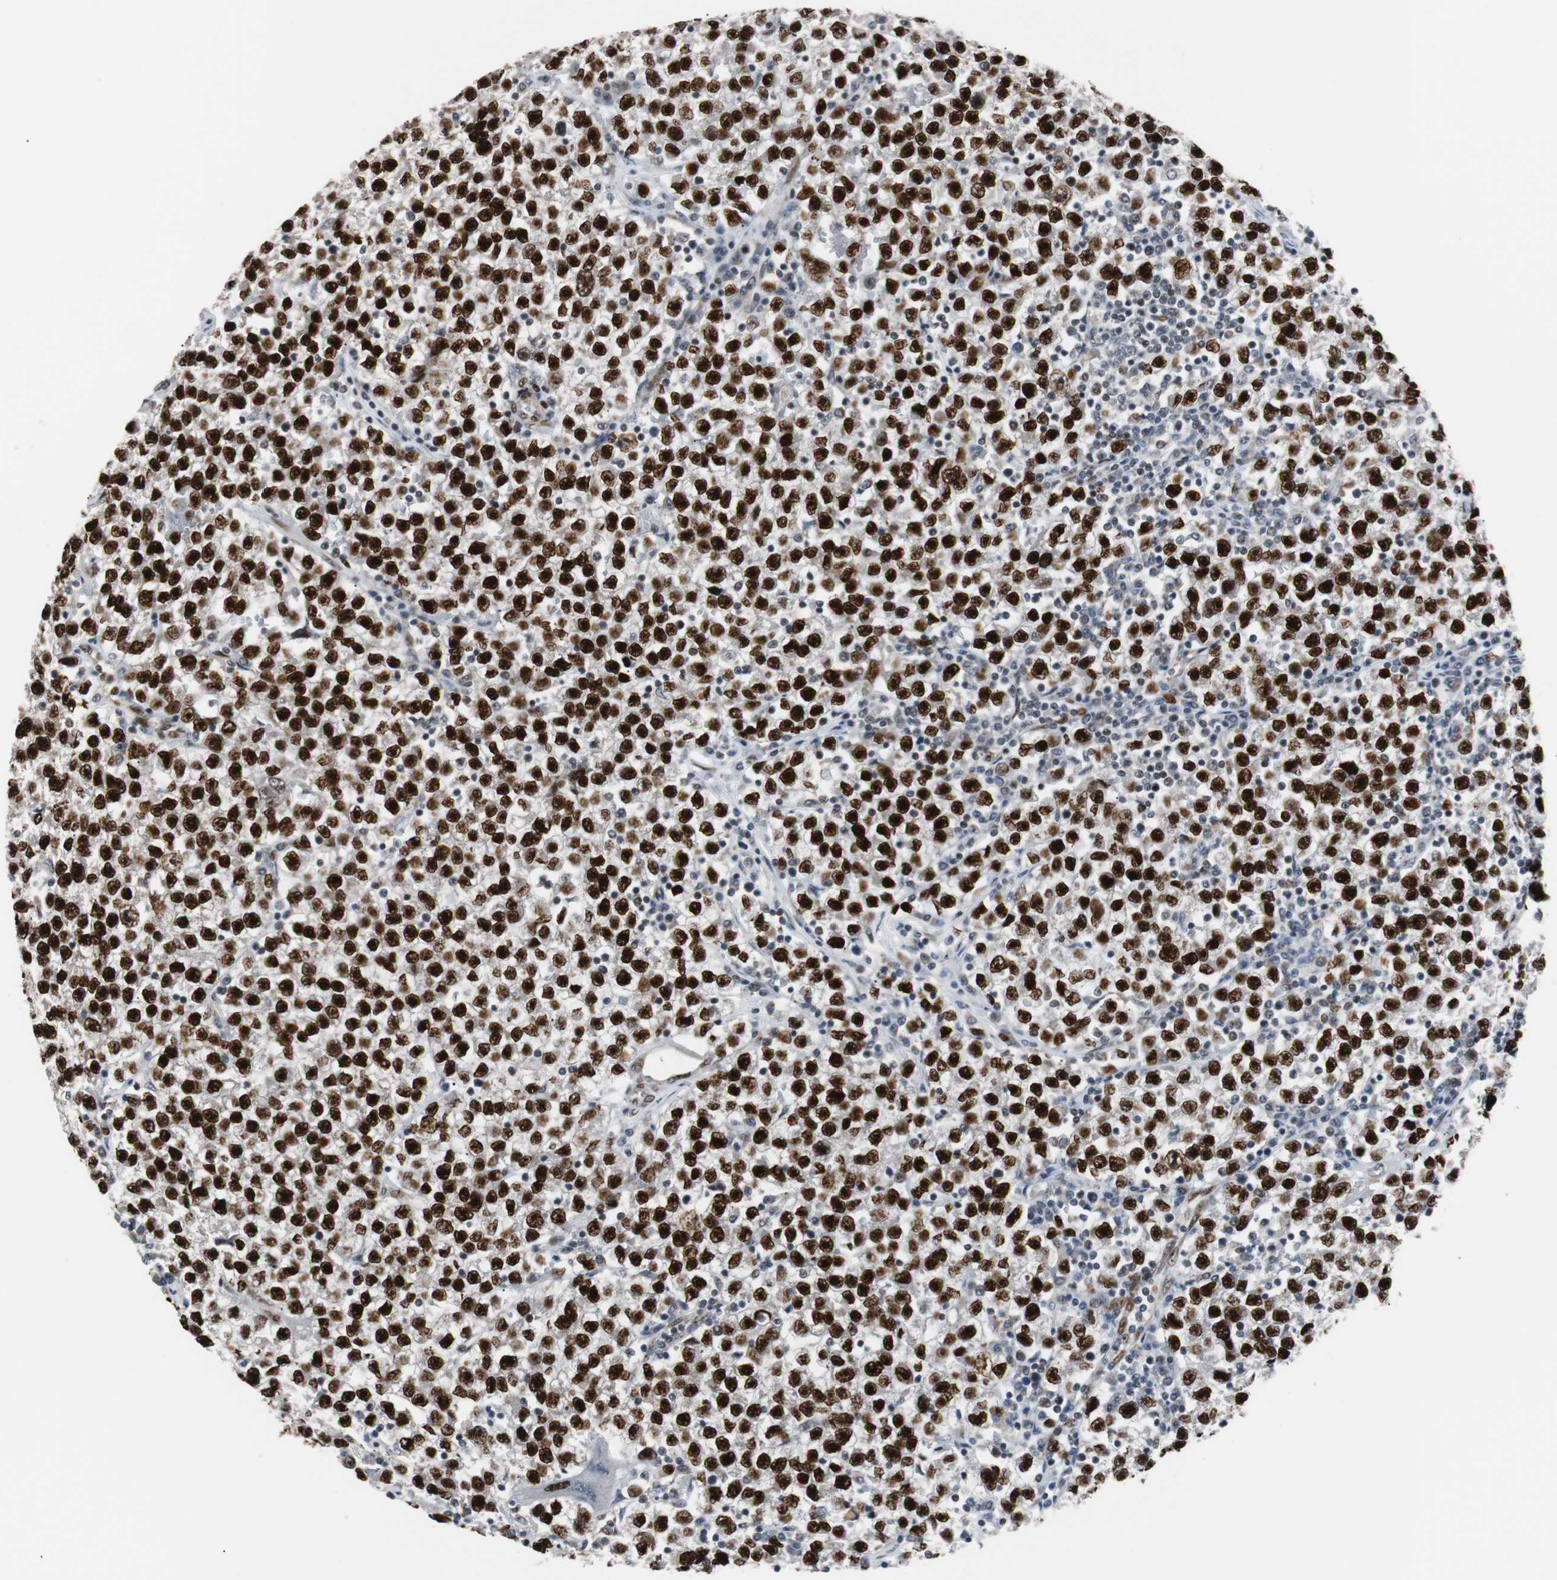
{"staining": {"intensity": "strong", "quantity": ">75%", "location": "nuclear"}, "tissue": "testis cancer", "cell_type": "Tumor cells", "image_type": "cancer", "snomed": [{"axis": "morphology", "description": "Seminoma, NOS"}, {"axis": "topography", "description": "Testis"}], "caption": "Immunohistochemistry (IHC) staining of seminoma (testis), which displays high levels of strong nuclear positivity in approximately >75% of tumor cells indicating strong nuclear protein expression. The staining was performed using DAB (3,3'-diaminobenzidine) (brown) for protein detection and nuclei were counterstained in hematoxylin (blue).", "gene": "NBL1", "patient": {"sex": "male", "age": 22}}